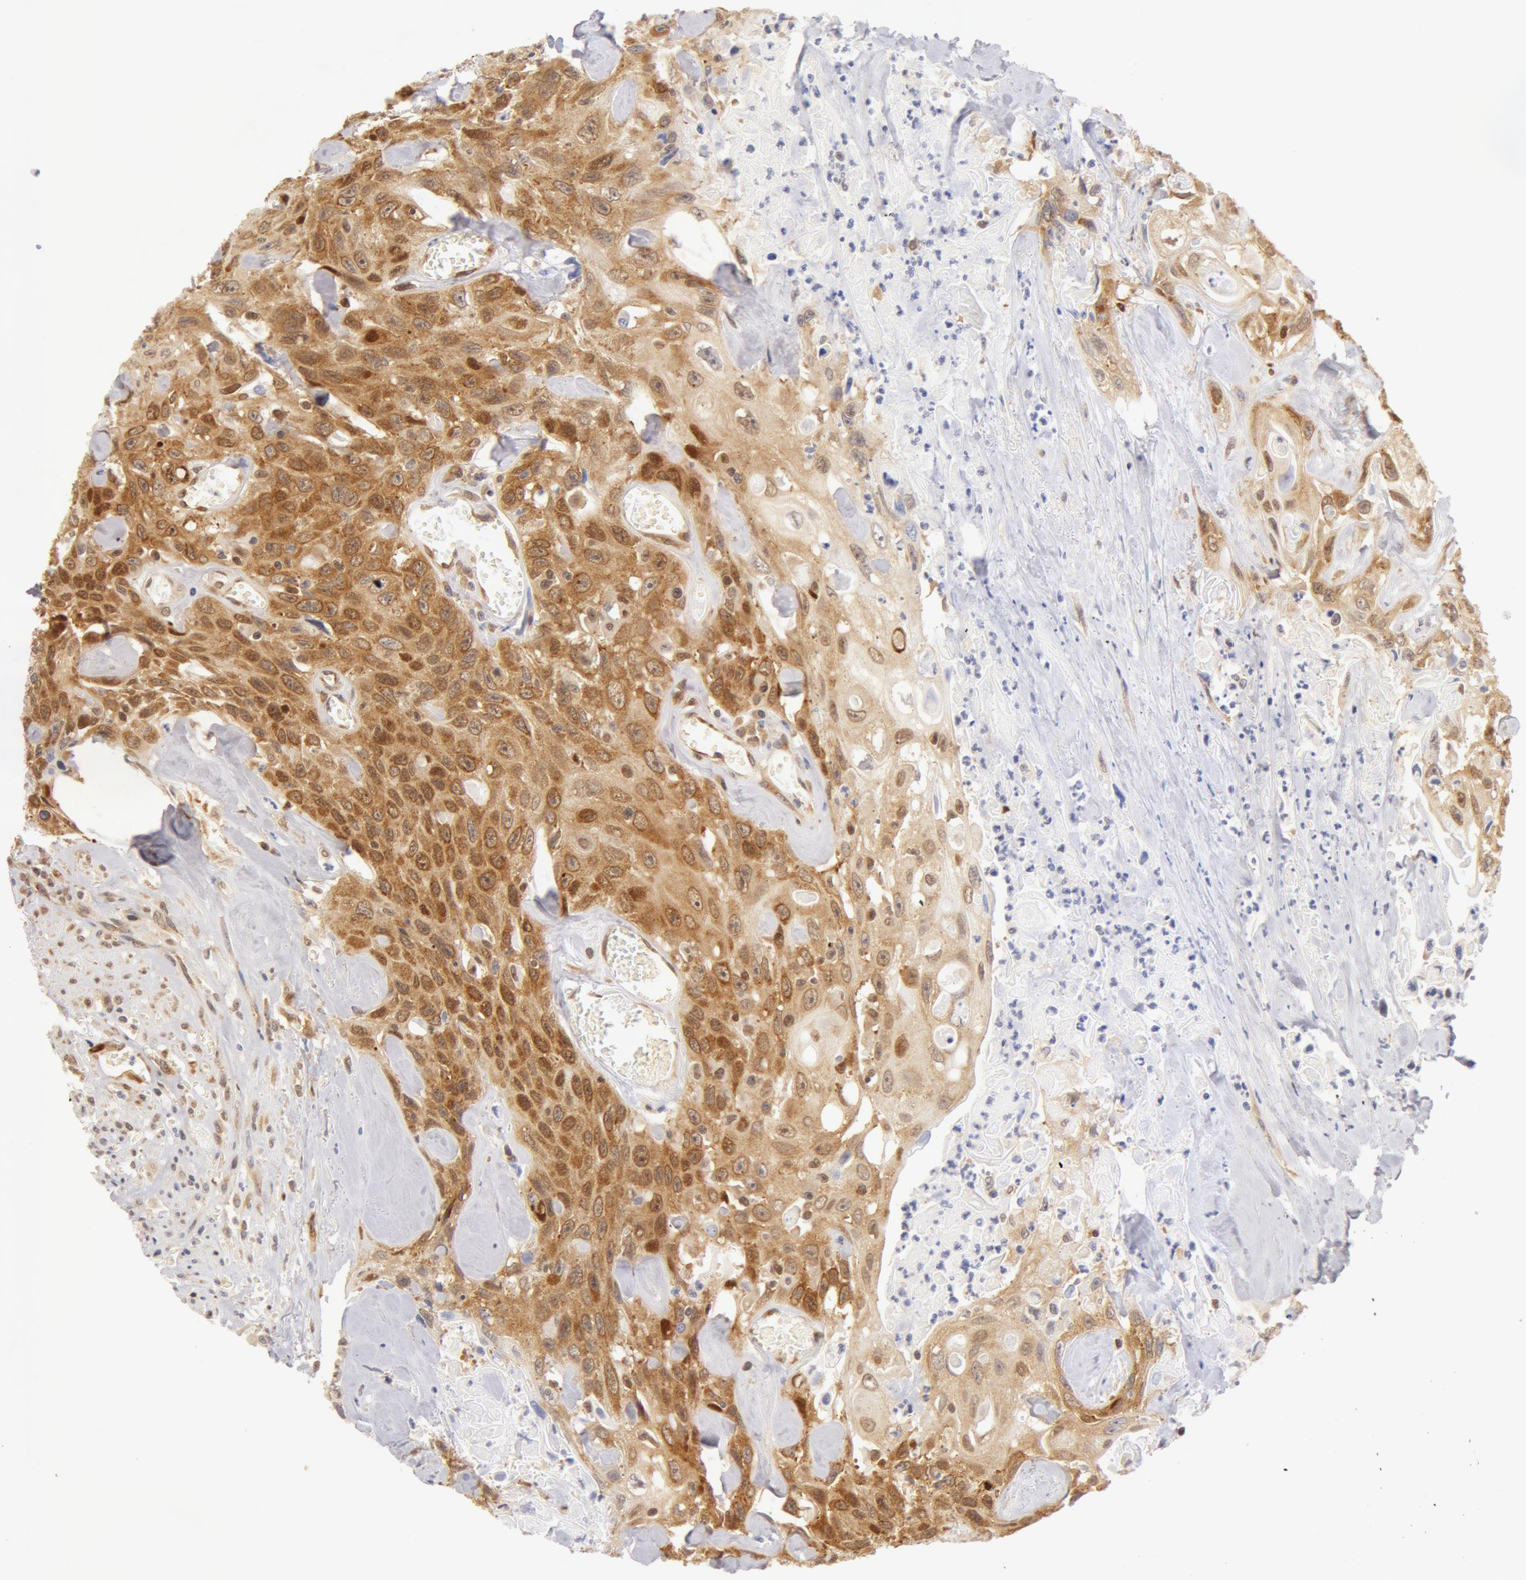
{"staining": {"intensity": "moderate", "quantity": ">75%", "location": "cytoplasmic/membranous"}, "tissue": "urothelial cancer", "cell_type": "Tumor cells", "image_type": "cancer", "snomed": [{"axis": "morphology", "description": "Urothelial carcinoma, High grade"}, {"axis": "topography", "description": "Urinary bladder"}], "caption": "Protein expression analysis of human high-grade urothelial carcinoma reveals moderate cytoplasmic/membranous staining in about >75% of tumor cells.", "gene": "DDX3Y", "patient": {"sex": "female", "age": 84}}